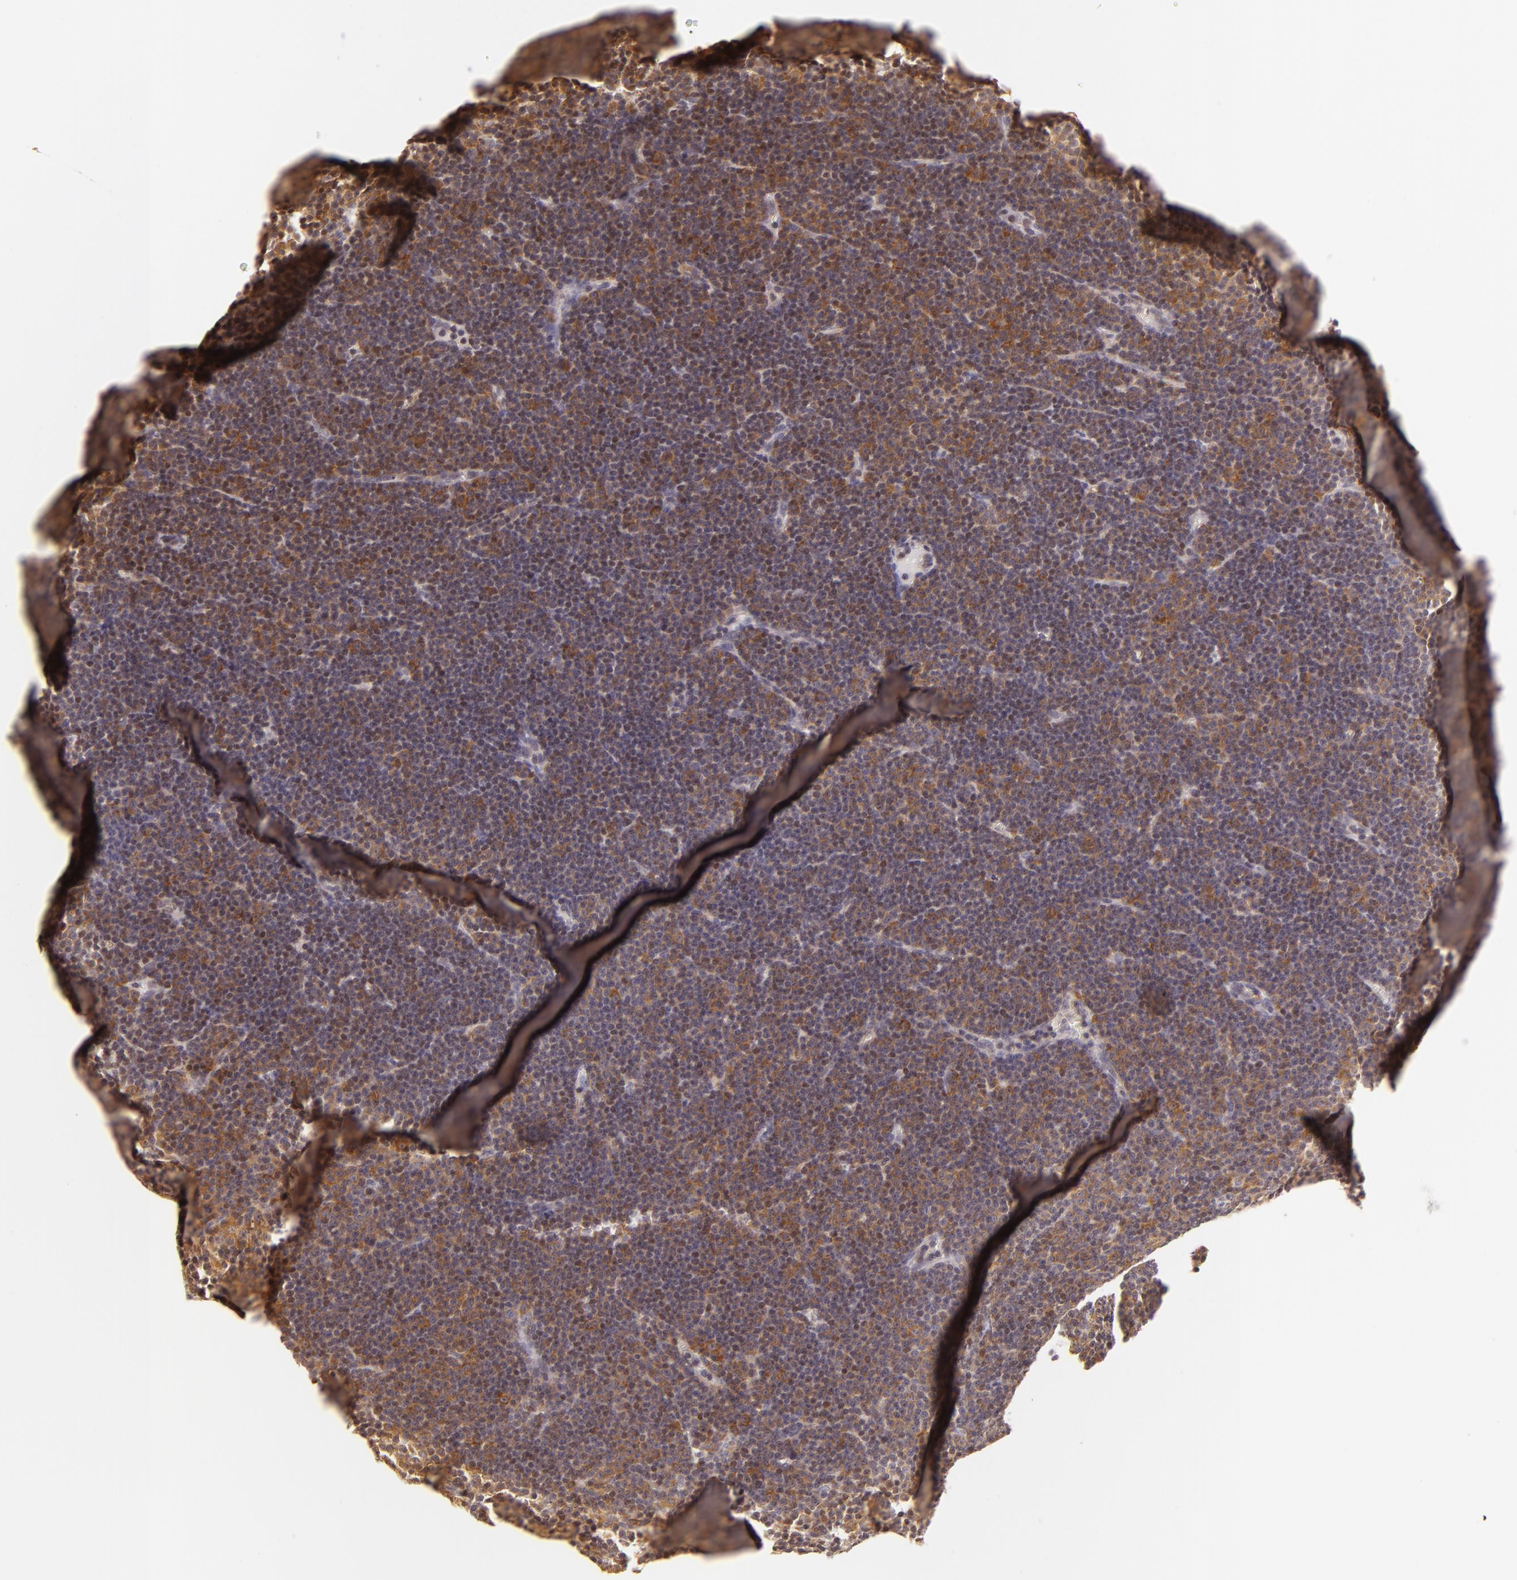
{"staining": {"intensity": "moderate", "quantity": "25%-75%", "location": "cytoplasmic/membranous"}, "tissue": "lymphoma", "cell_type": "Tumor cells", "image_type": "cancer", "snomed": [{"axis": "morphology", "description": "Malignant lymphoma, non-Hodgkin's type, Low grade"}, {"axis": "topography", "description": "Lymph node"}], "caption": "Tumor cells demonstrate medium levels of moderate cytoplasmic/membranous expression in about 25%-75% of cells in lymphoma.", "gene": "IMPDH1", "patient": {"sex": "male", "age": 57}}